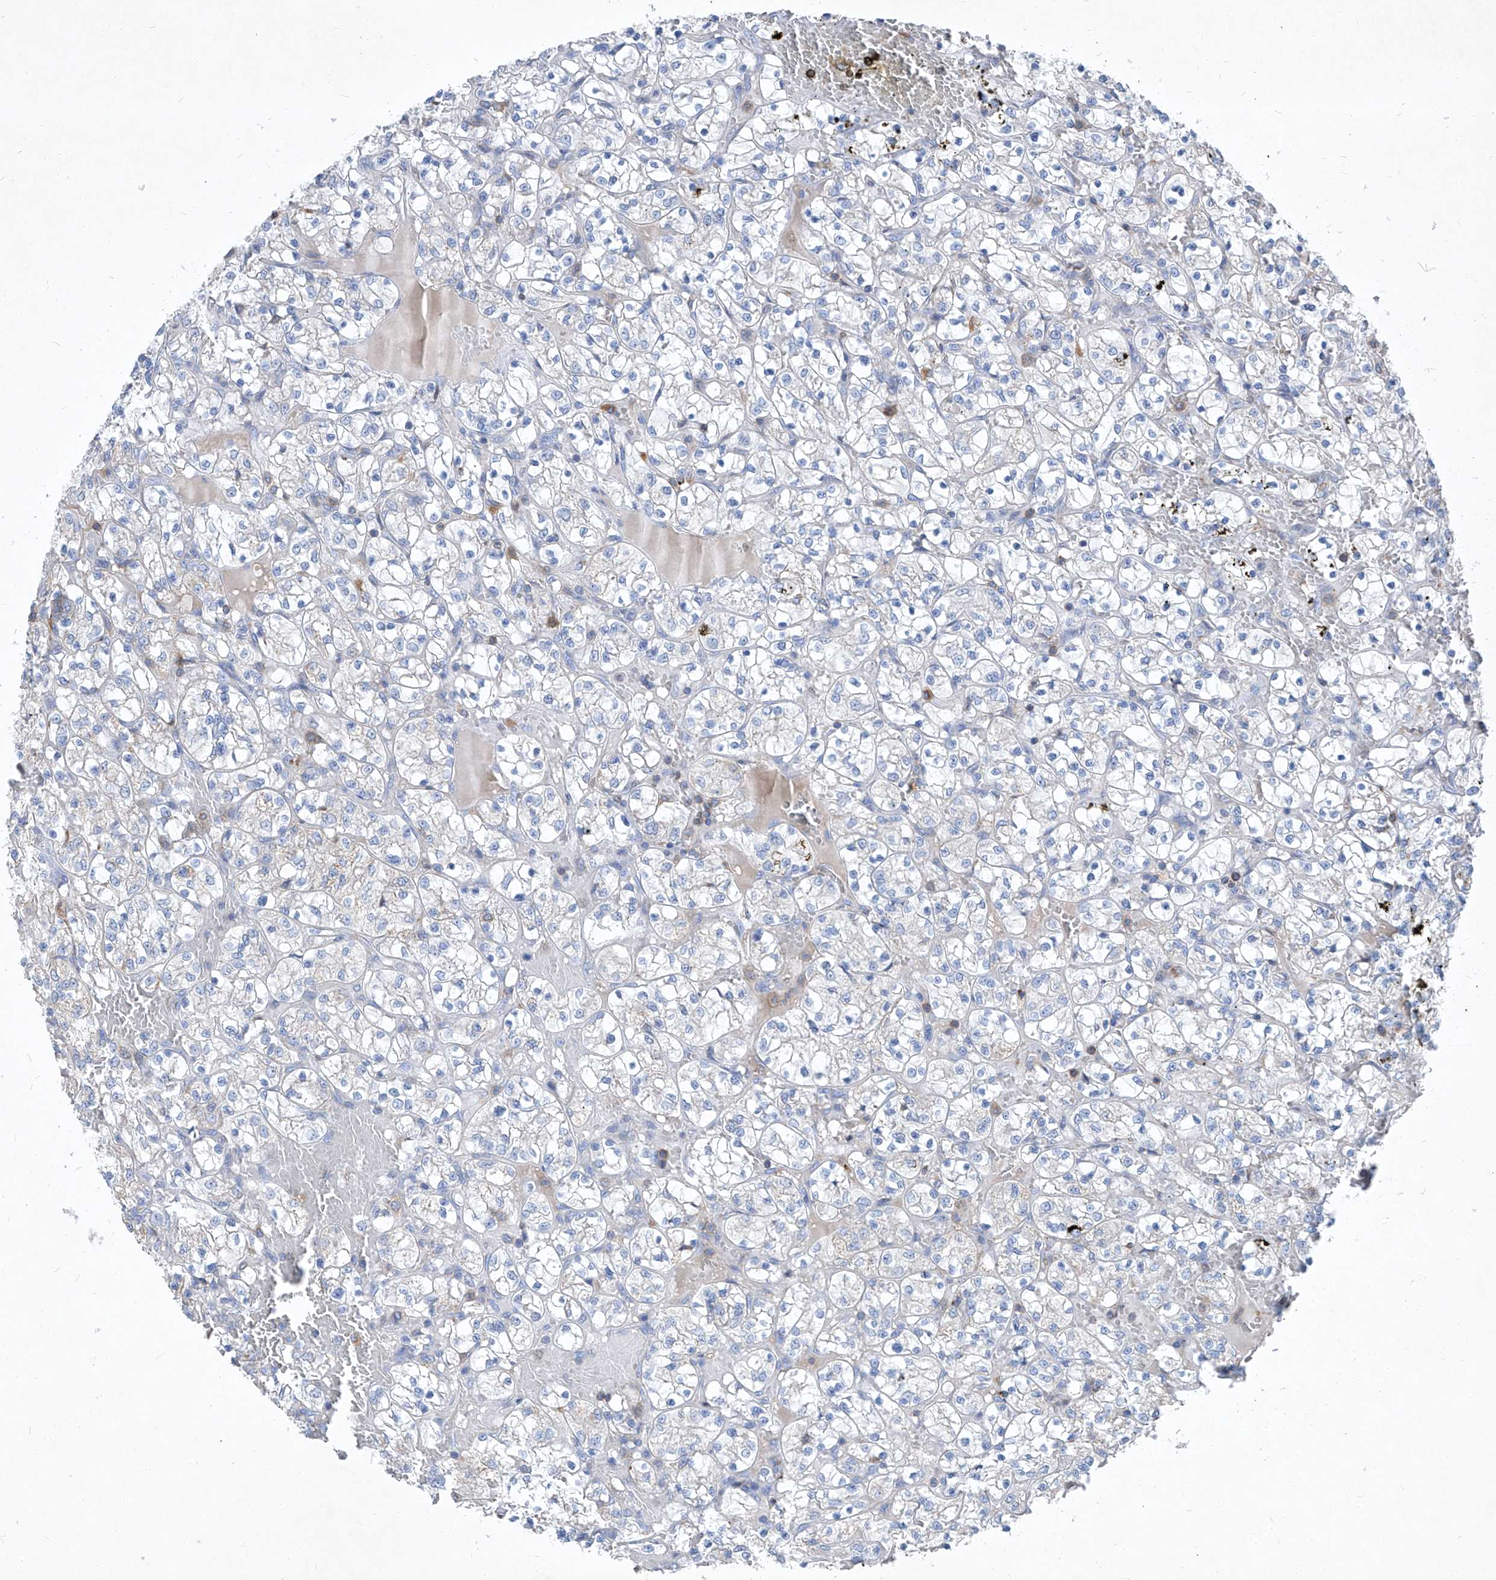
{"staining": {"intensity": "negative", "quantity": "none", "location": "none"}, "tissue": "renal cancer", "cell_type": "Tumor cells", "image_type": "cancer", "snomed": [{"axis": "morphology", "description": "Adenocarcinoma, NOS"}, {"axis": "topography", "description": "Kidney"}], "caption": "This is an immunohistochemistry photomicrograph of renal adenocarcinoma. There is no staining in tumor cells.", "gene": "EPHA8", "patient": {"sex": "female", "age": 69}}